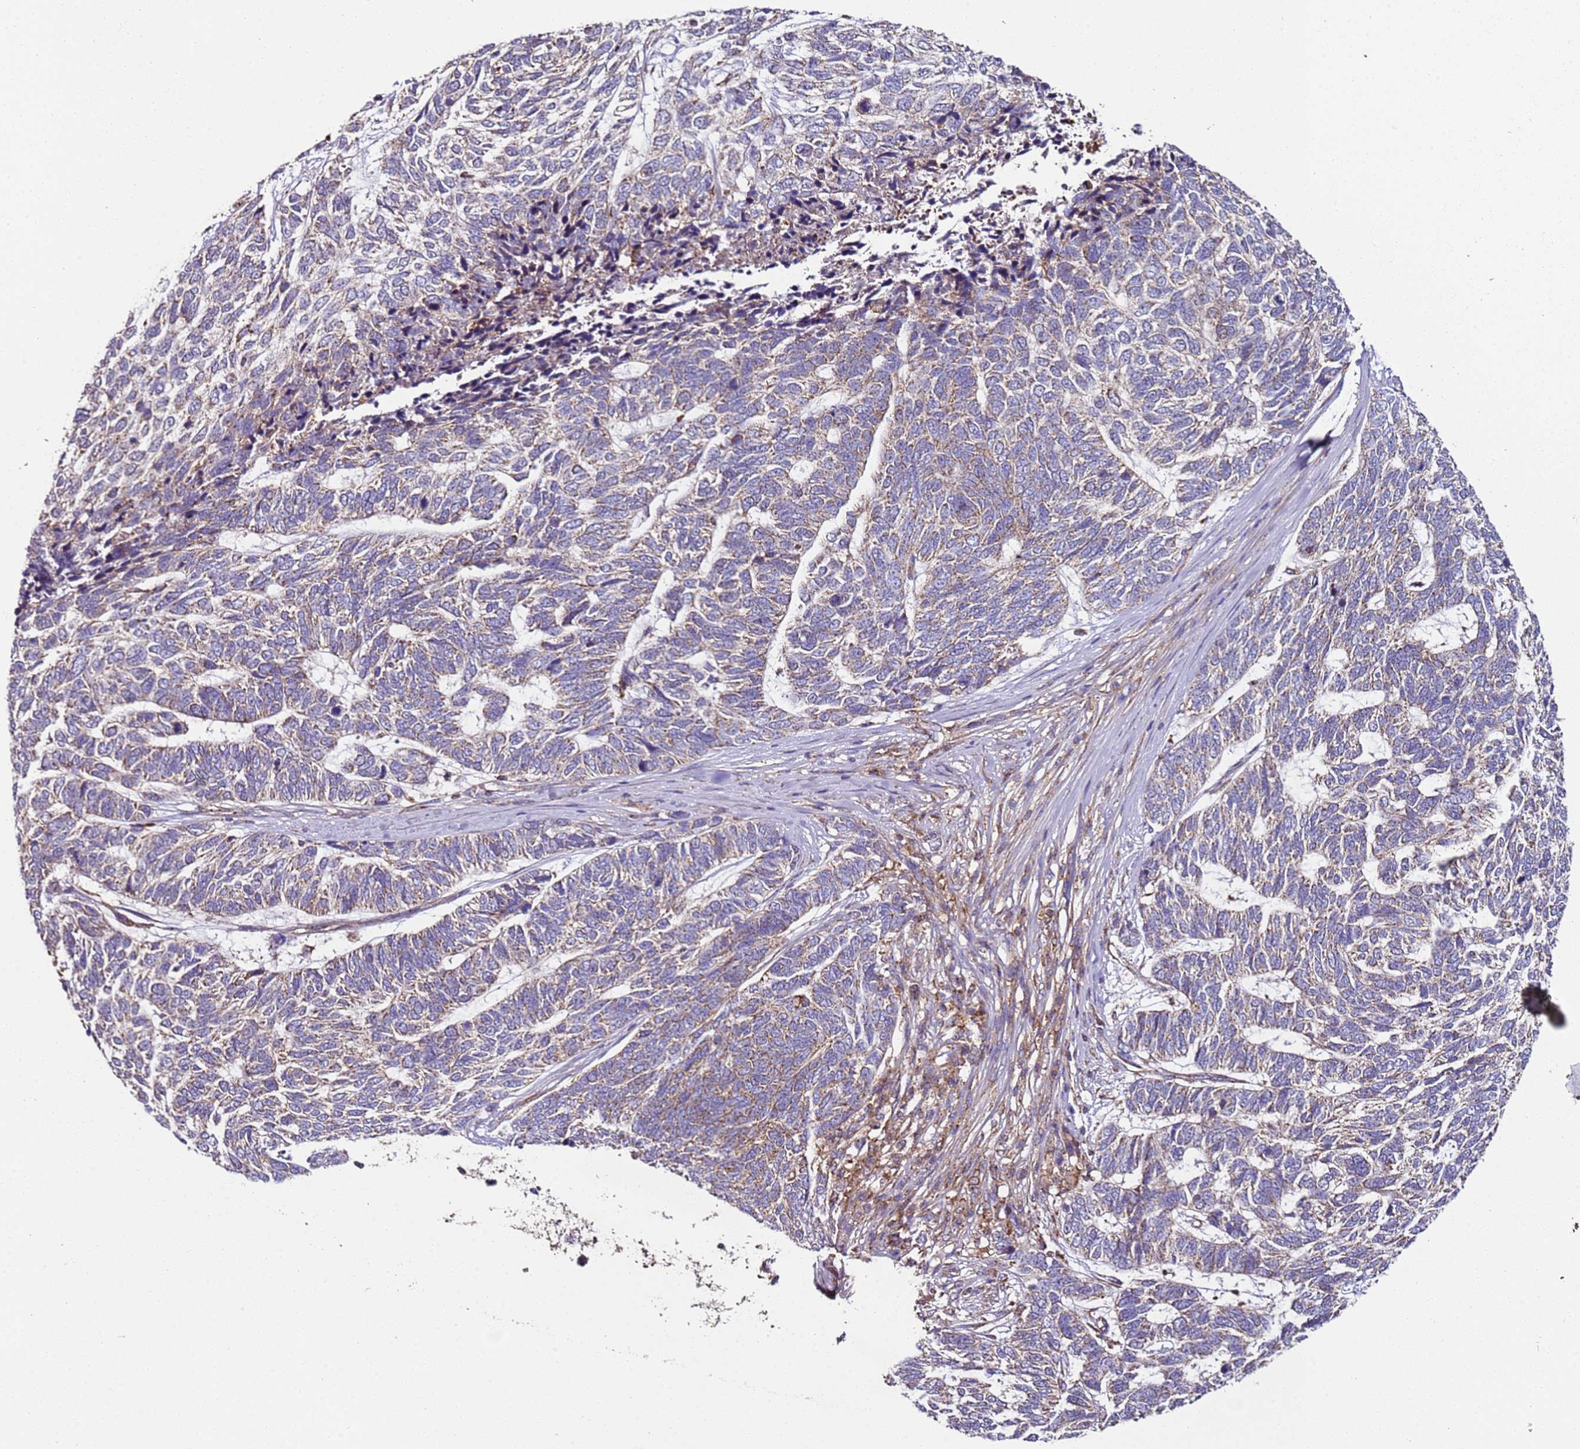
{"staining": {"intensity": "weak", "quantity": "<25%", "location": "cytoplasmic/membranous"}, "tissue": "skin cancer", "cell_type": "Tumor cells", "image_type": "cancer", "snomed": [{"axis": "morphology", "description": "Basal cell carcinoma"}, {"axis": "topography", "description": "Skin"}], "caption": "Immunohistochemistry (IHC) photomicrograph of neoplastic tissue: skin basal cell carcinoma stained with DAB (3,3'-diaminobenzidine) demonstrates no significant protein staining in tumor cells. The staining is performed using DAB brown chromogen with nuclei counter-stained in using hematoxylin.", "gene": "RMND5A", "patient": {"sex": "female", "age": 65}}